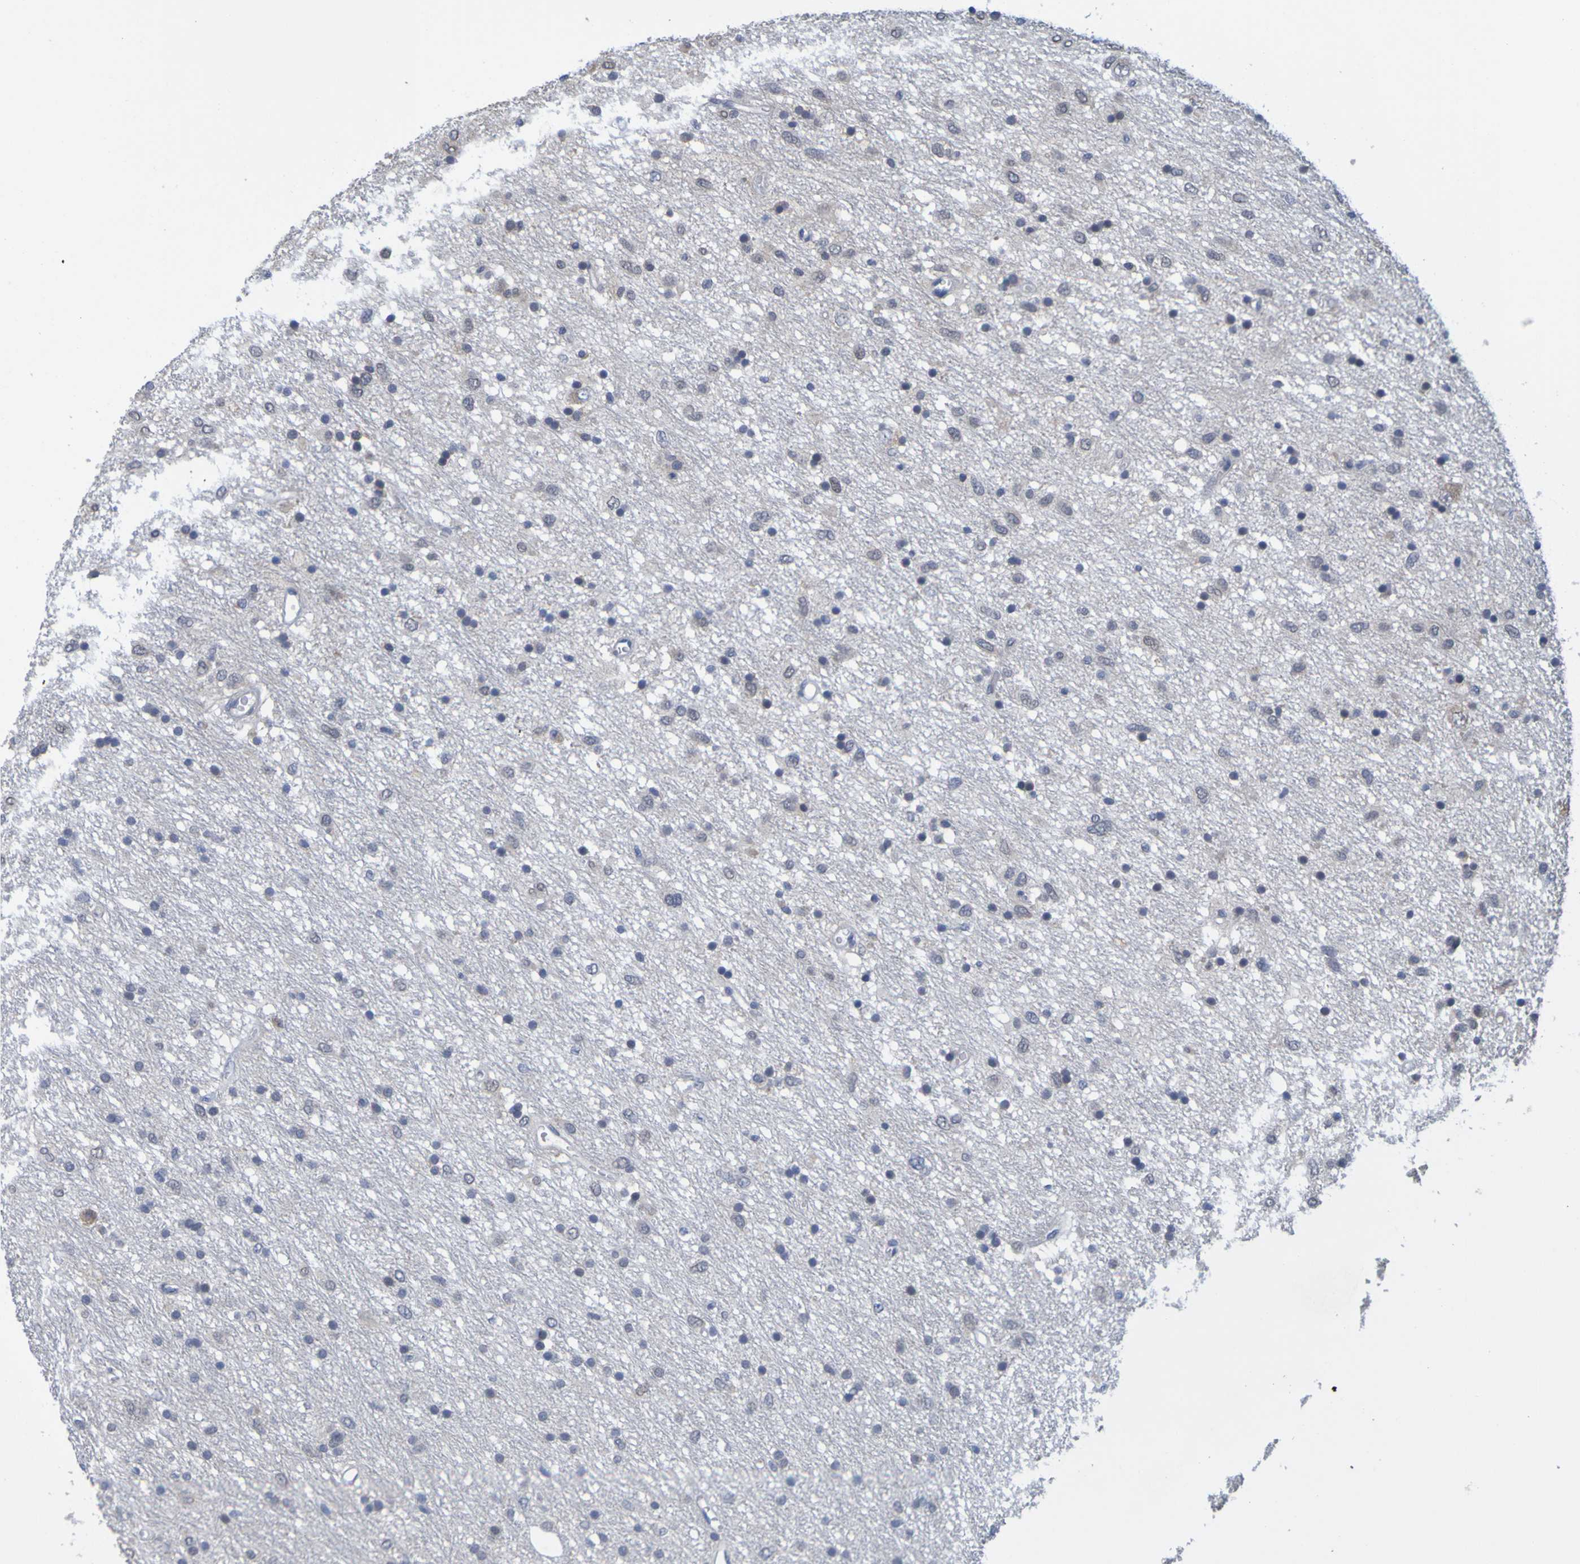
{"staining": {"intensity": "negative", "quantity": "none", "location": "none"}, "tissue": "glioma", "cell_type": "Tumor cells", "image_type": "cancer", "snomed": [{"axis": "morphology", "description": "Glioma, malignant, Low grade"}, {"axis": "topography", "description": "Brain"}], "caption": "This is a histopathology image of IHC staining of malignant glioma (low-grade), which shows no positivity in tumor cells.", "gene": "ENDOU", "patient": {"sex": "male", "age": 77}}